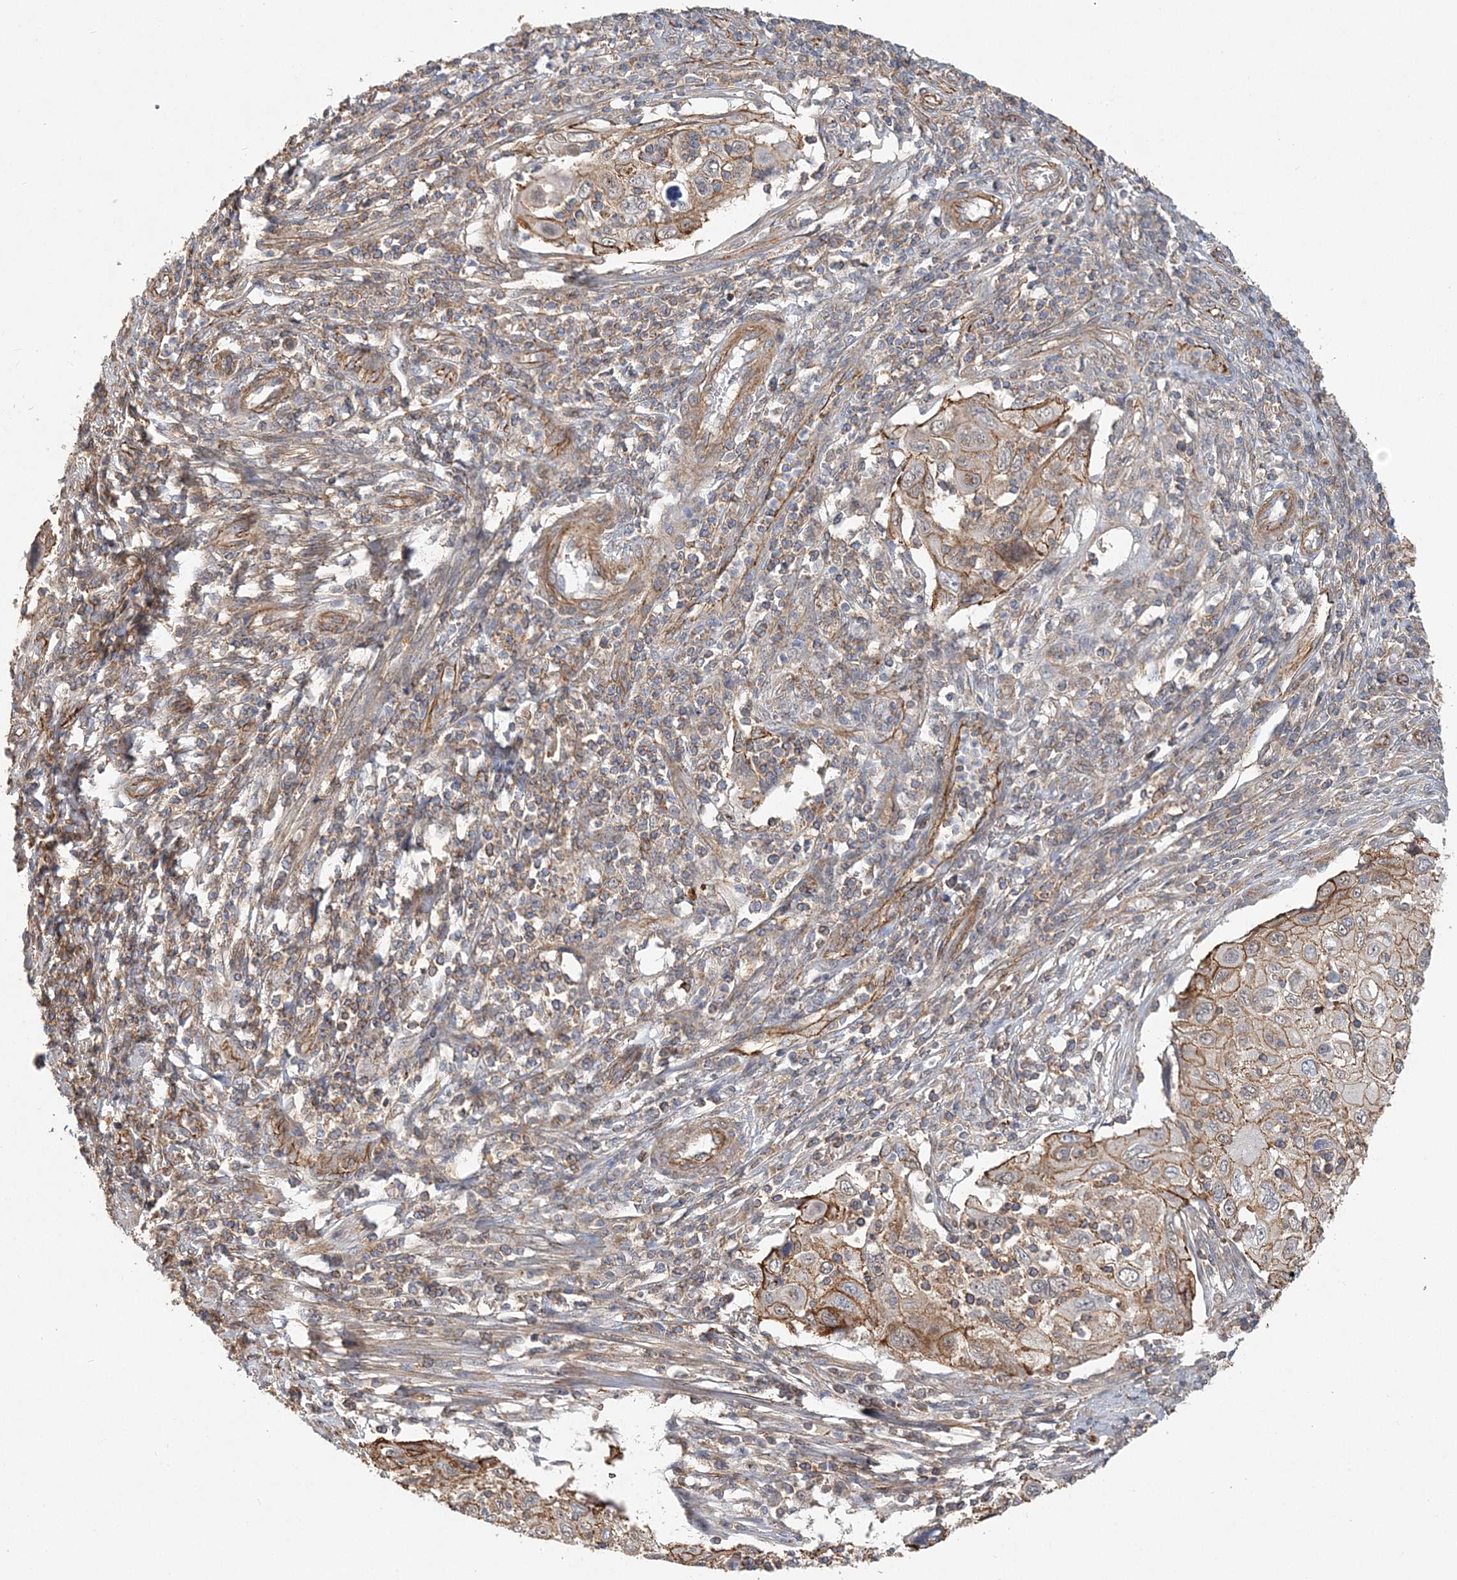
{"staining": {"intensity": "moderate", "quantity": ">75%", "location": "cytoplasmic/membranous"}, "tissue": "cervical cancer", "cell_type": "Tumor cells", "image_type": "cancer", "snomed": [{"axis": "morphology", "description": "Squamous cell carcinoma, NOS"}, {"axis": "topography", "description": "Cervix"}], "caption": "Immunohistochemistry (IHC) image of neoplastic tissue: human cervical cancer stained using immunohistochemistry (IHC) shows medium levels of moderate protein expression localized specifically in the cytoplasmic/membranous of tumor cells, appearing as a cytoplasmic/membranous brown color.", "gene": "MAT2B", "patient": {"sex": "female", "age": 70}}